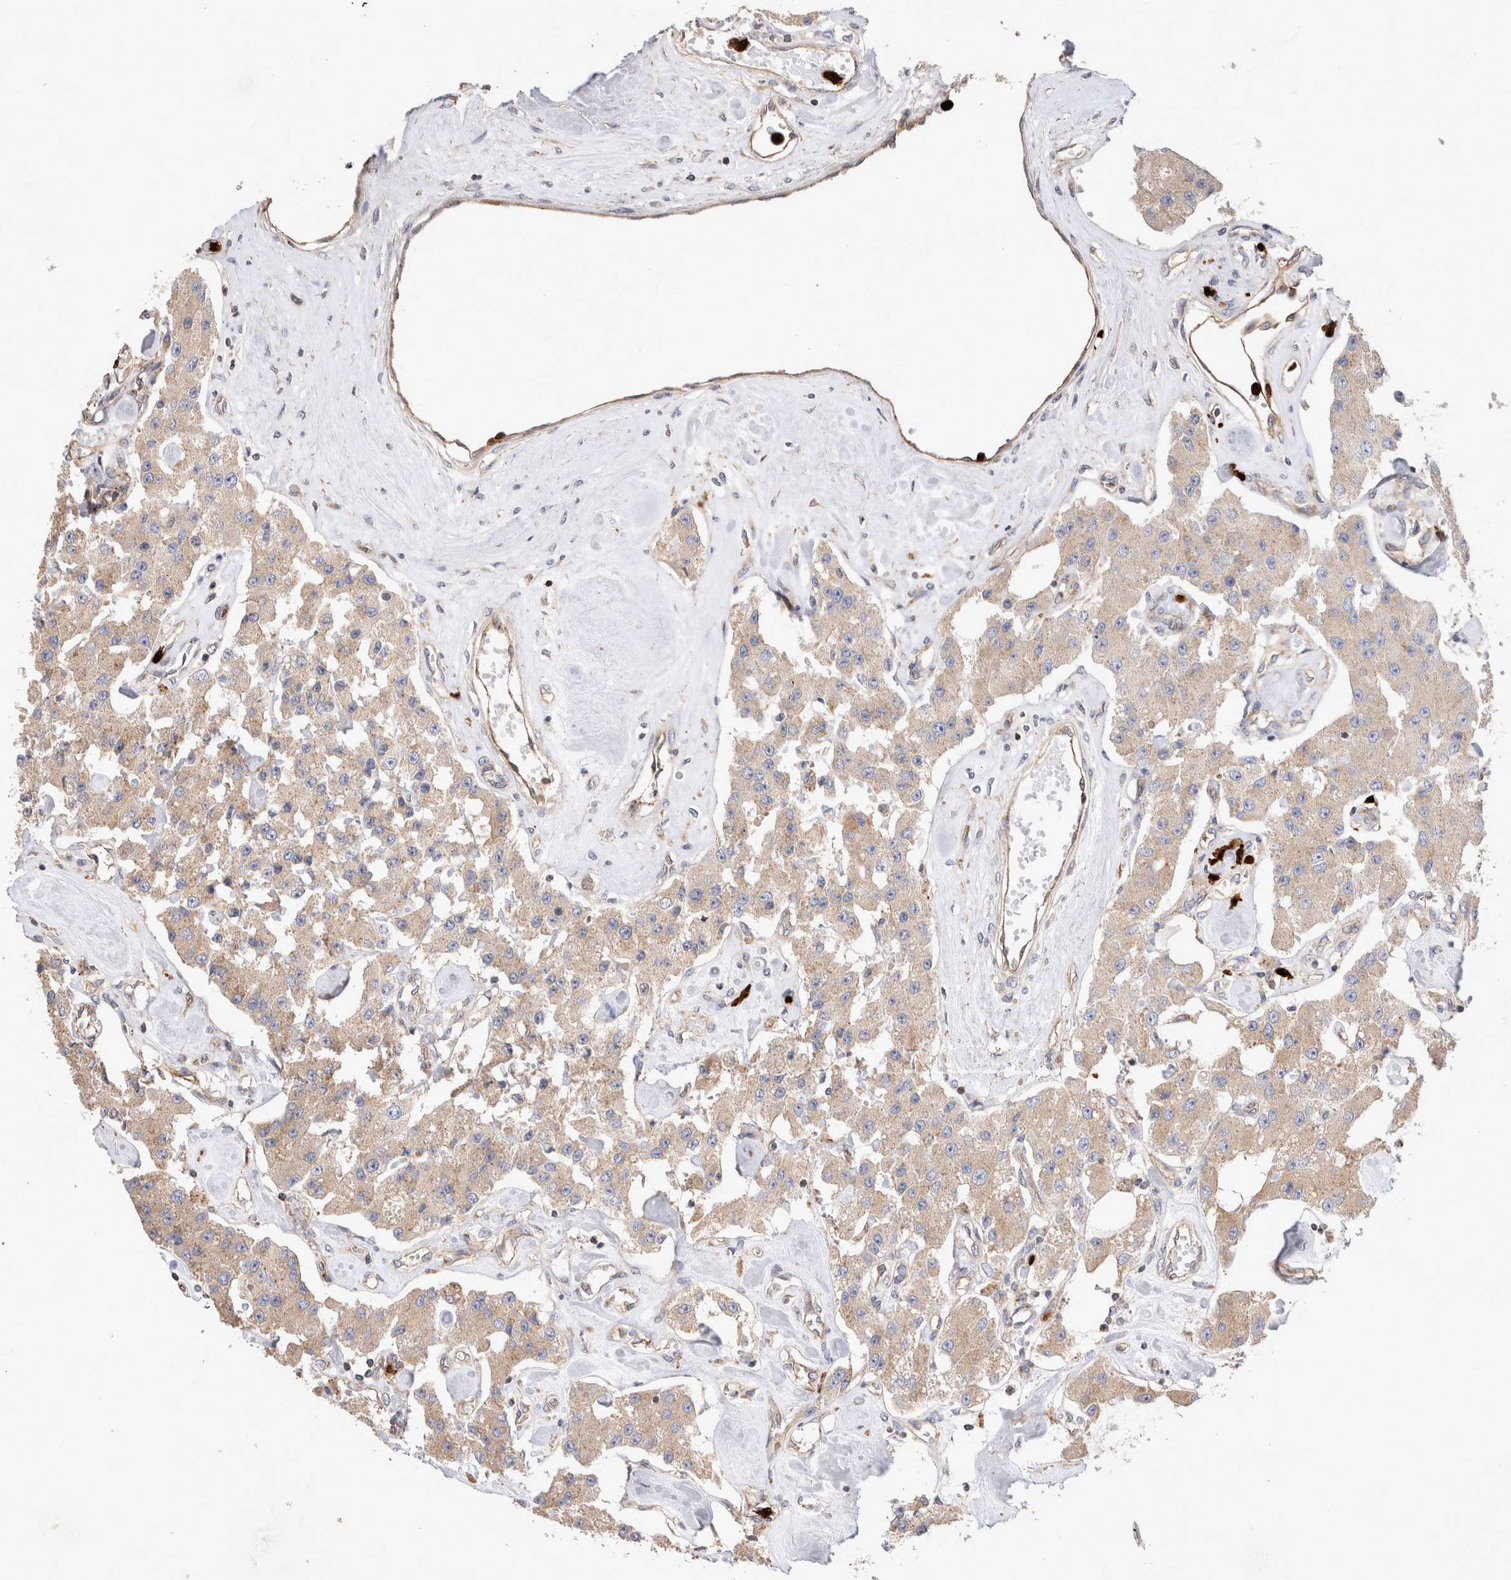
{"staining": {"intensity": "weak", "quantity": ">75%", "location": "cytoplasmic/membranous"}, "tissue": "carcinoid", "cell_type": "Tumor cells", "image_type": "cancer", "snomed": [{"axis": "morphology", "description": "Carcinoid, malignant, NOS"}, {"axis": "topography", "description": "Pancreas"}], "caption": "Weak cytoplasmic/membranous staining is seen in approximately >75% of tumor cells in malignant carcinoid. (brown staining indicates protein expression, while blue staining denotes nuclei).", "gene": "NXT2", "patient": {"sex": "male", "age": 41}}